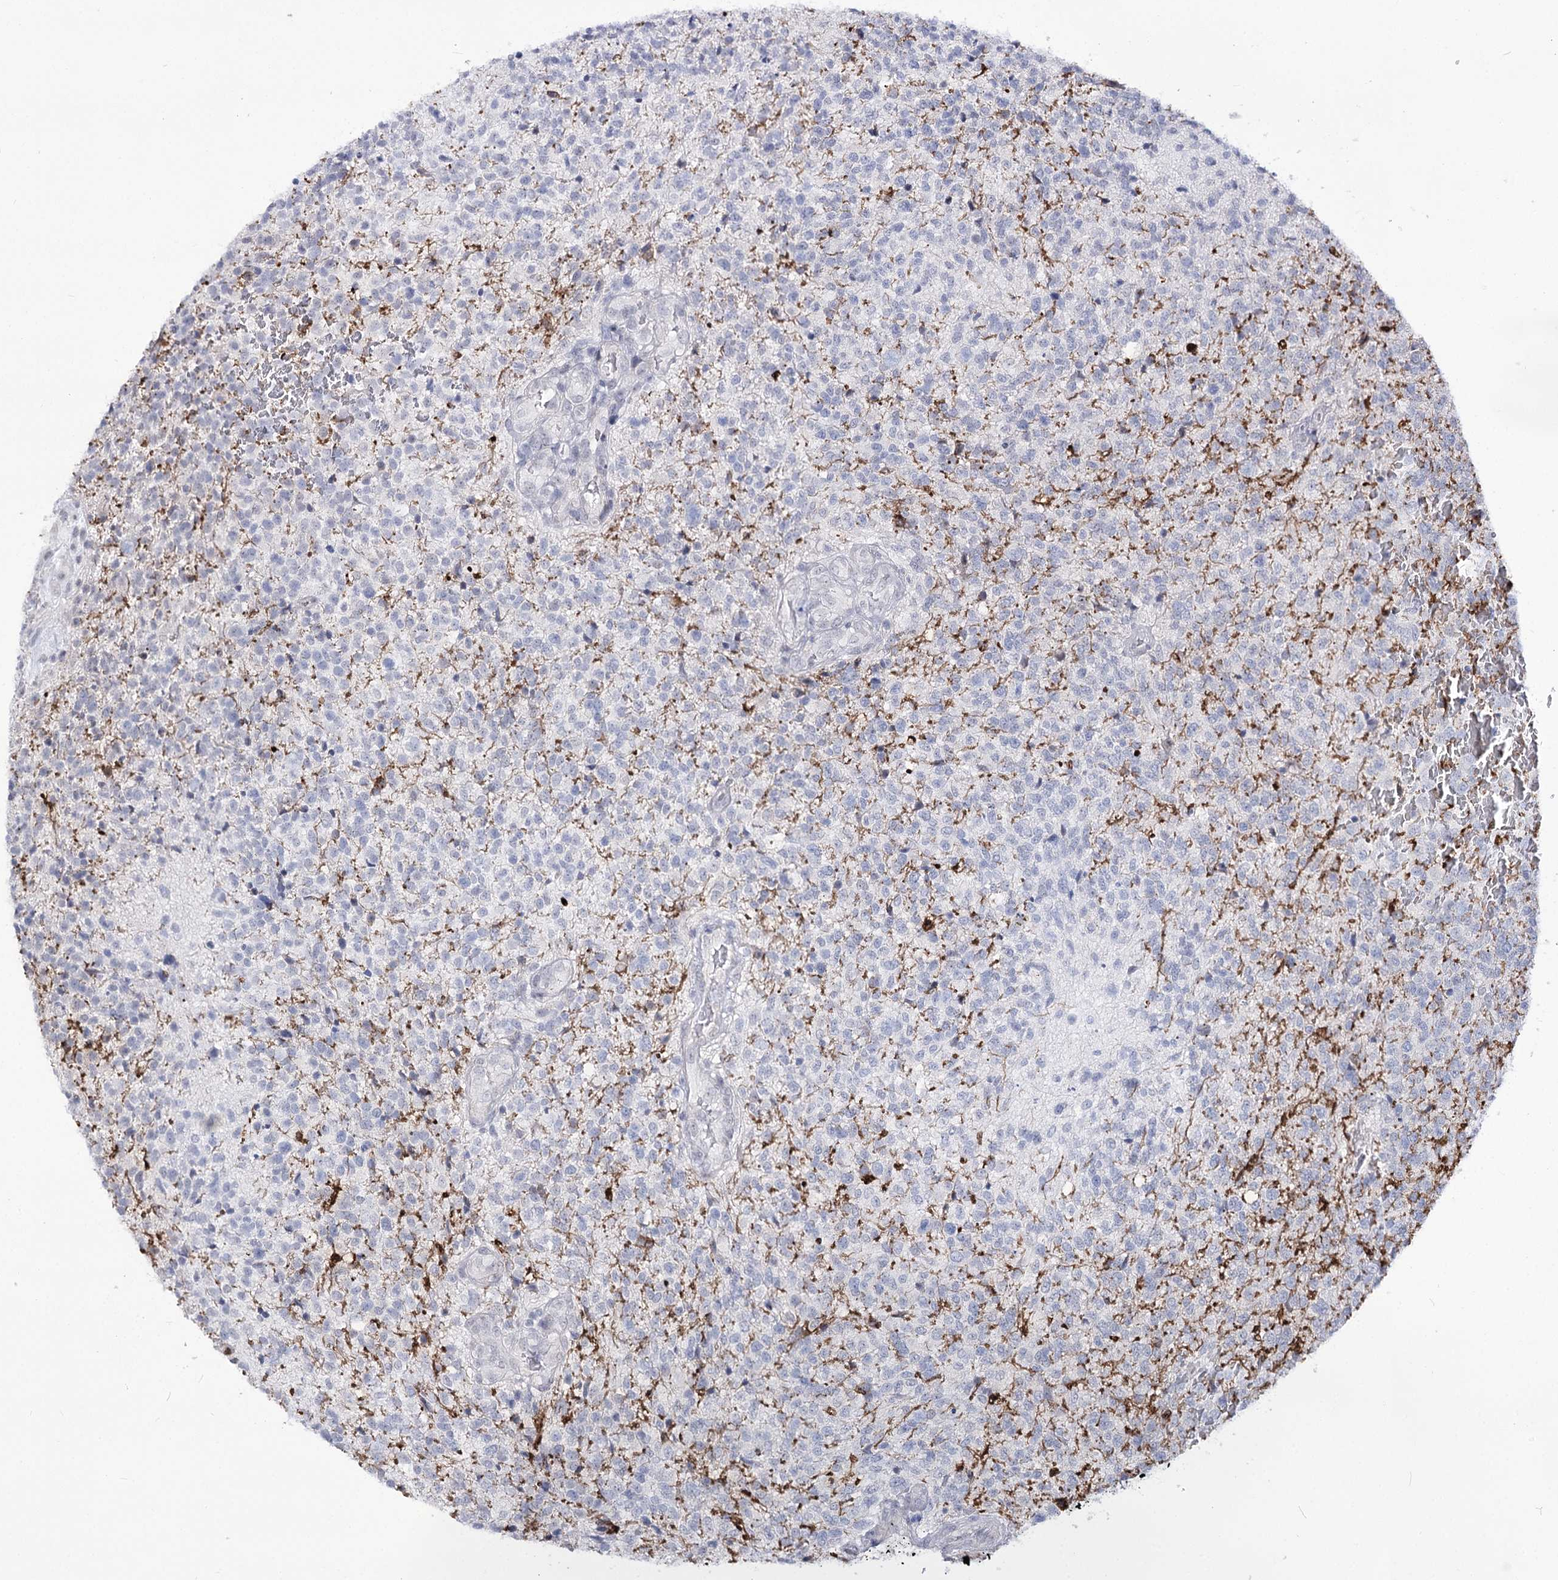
{"staining": {"intensity": "negative", "quantity": "none", "location": "none"}, "tissue": "glioma", "cell_type": "Tumor cells", "image_type": "cancer", "snomed": [{"axis": "morphology", "description": "Glioma, malignant, High grade"}, {"axis": "topography", "description": "Brain"}], "caption": "Histopathology image shows no significant protein staining in tumor cells of high-grade glioma (malignant).", "gene": "ATP10B", "patient": {"sex": "male", "age": 56}}